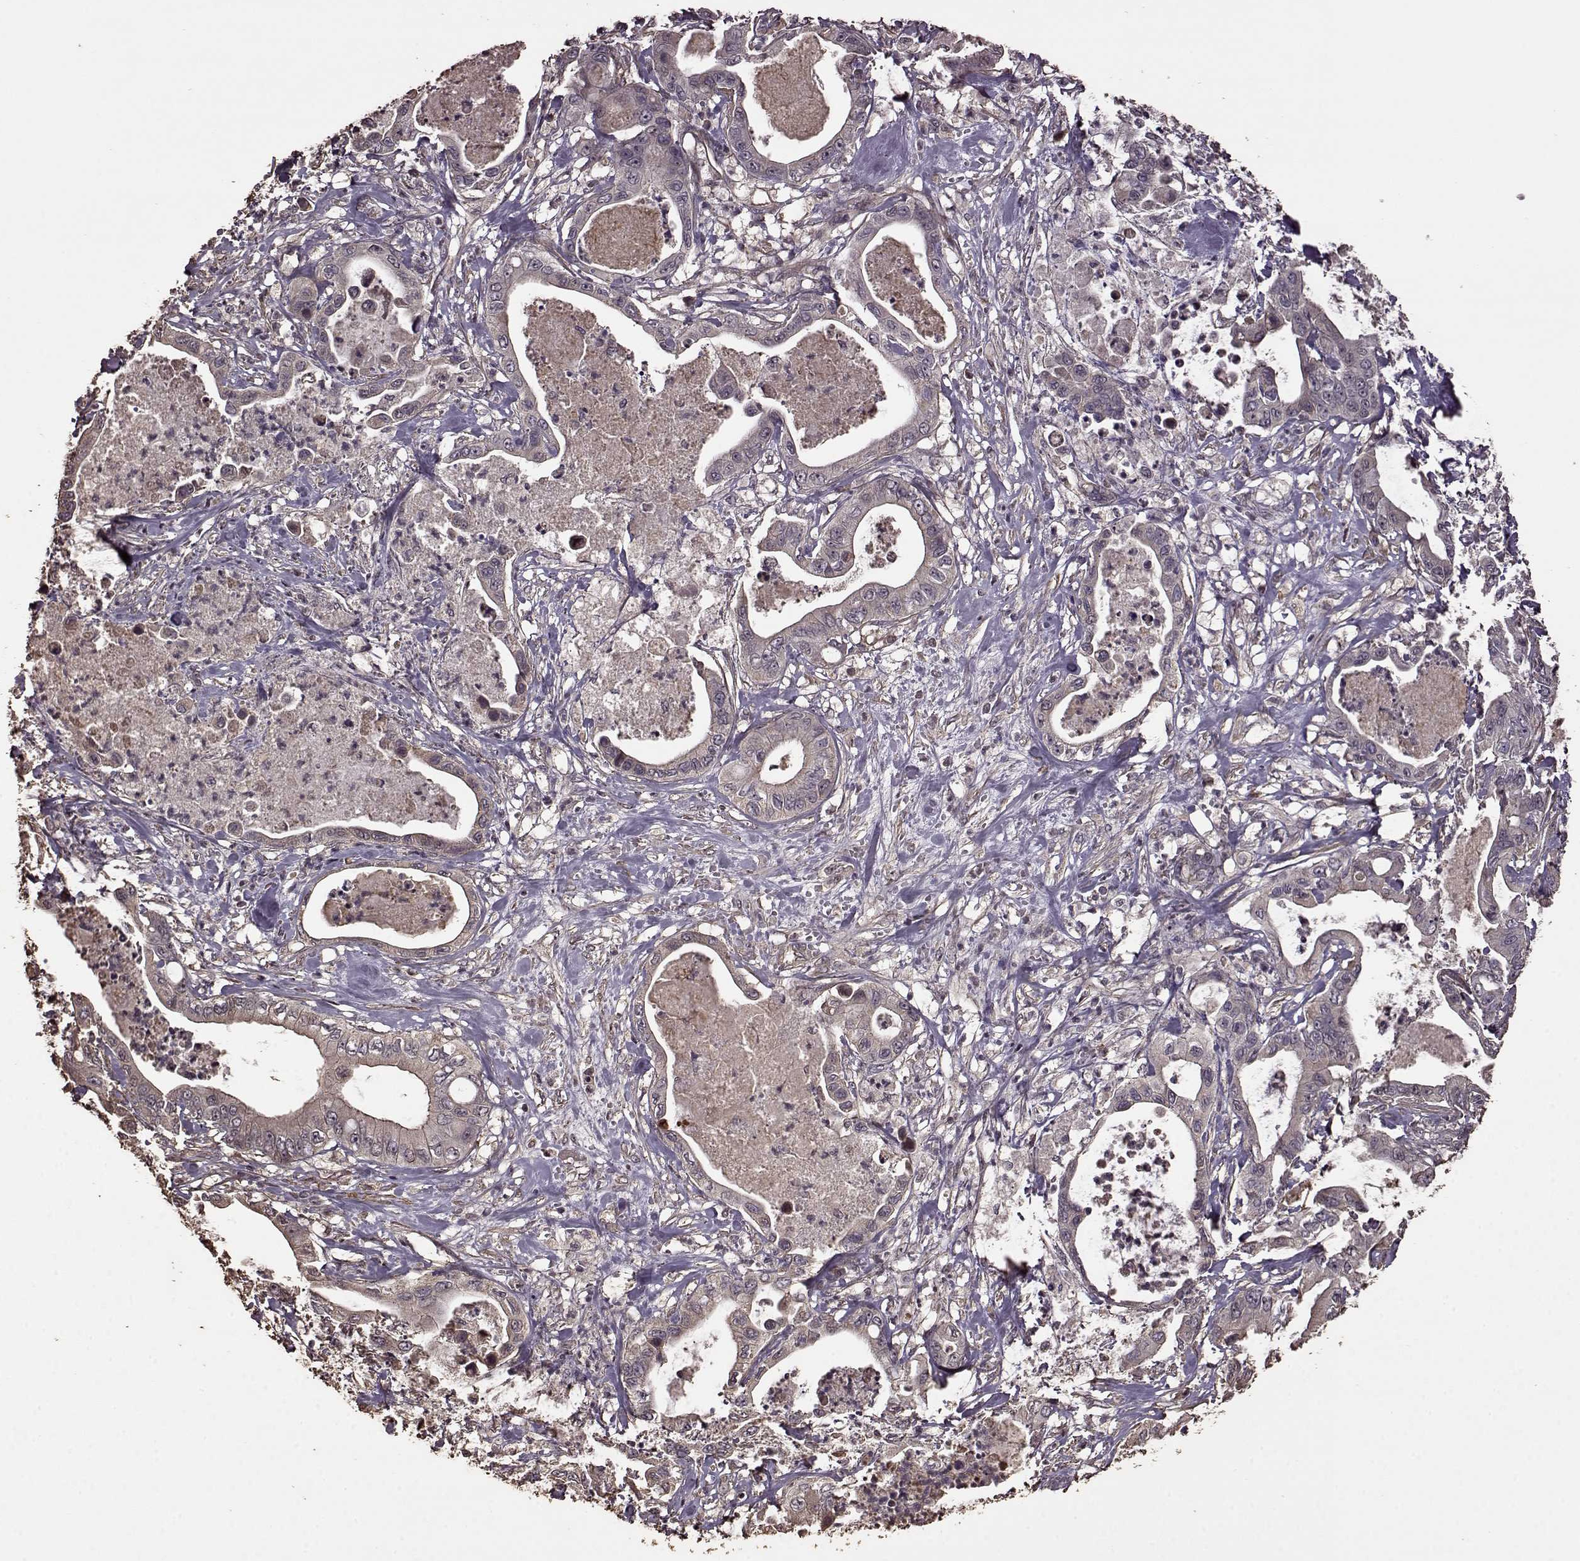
{"staining": {"intensity": "negative", "quantity": "none", "location": "none"}, "tissue": "pancreatic cancer", "cell_type": "Tumor cells", "image_type": "cancer", "snomed": [{"axis": "morphology", "description": "Adenocarcinoma, NOS"}, {"axis": "topography", "description": "Pancreas"}], "caption": "A photomicrograph of human pancreatic adenocarcinoma is negative for staining in tumor cells. (Immunohistochemistry (ihc), brightfield microscopy, high magnification).", "gene": "FBXW11", "patient": {"sex": "male", "age": 71}}